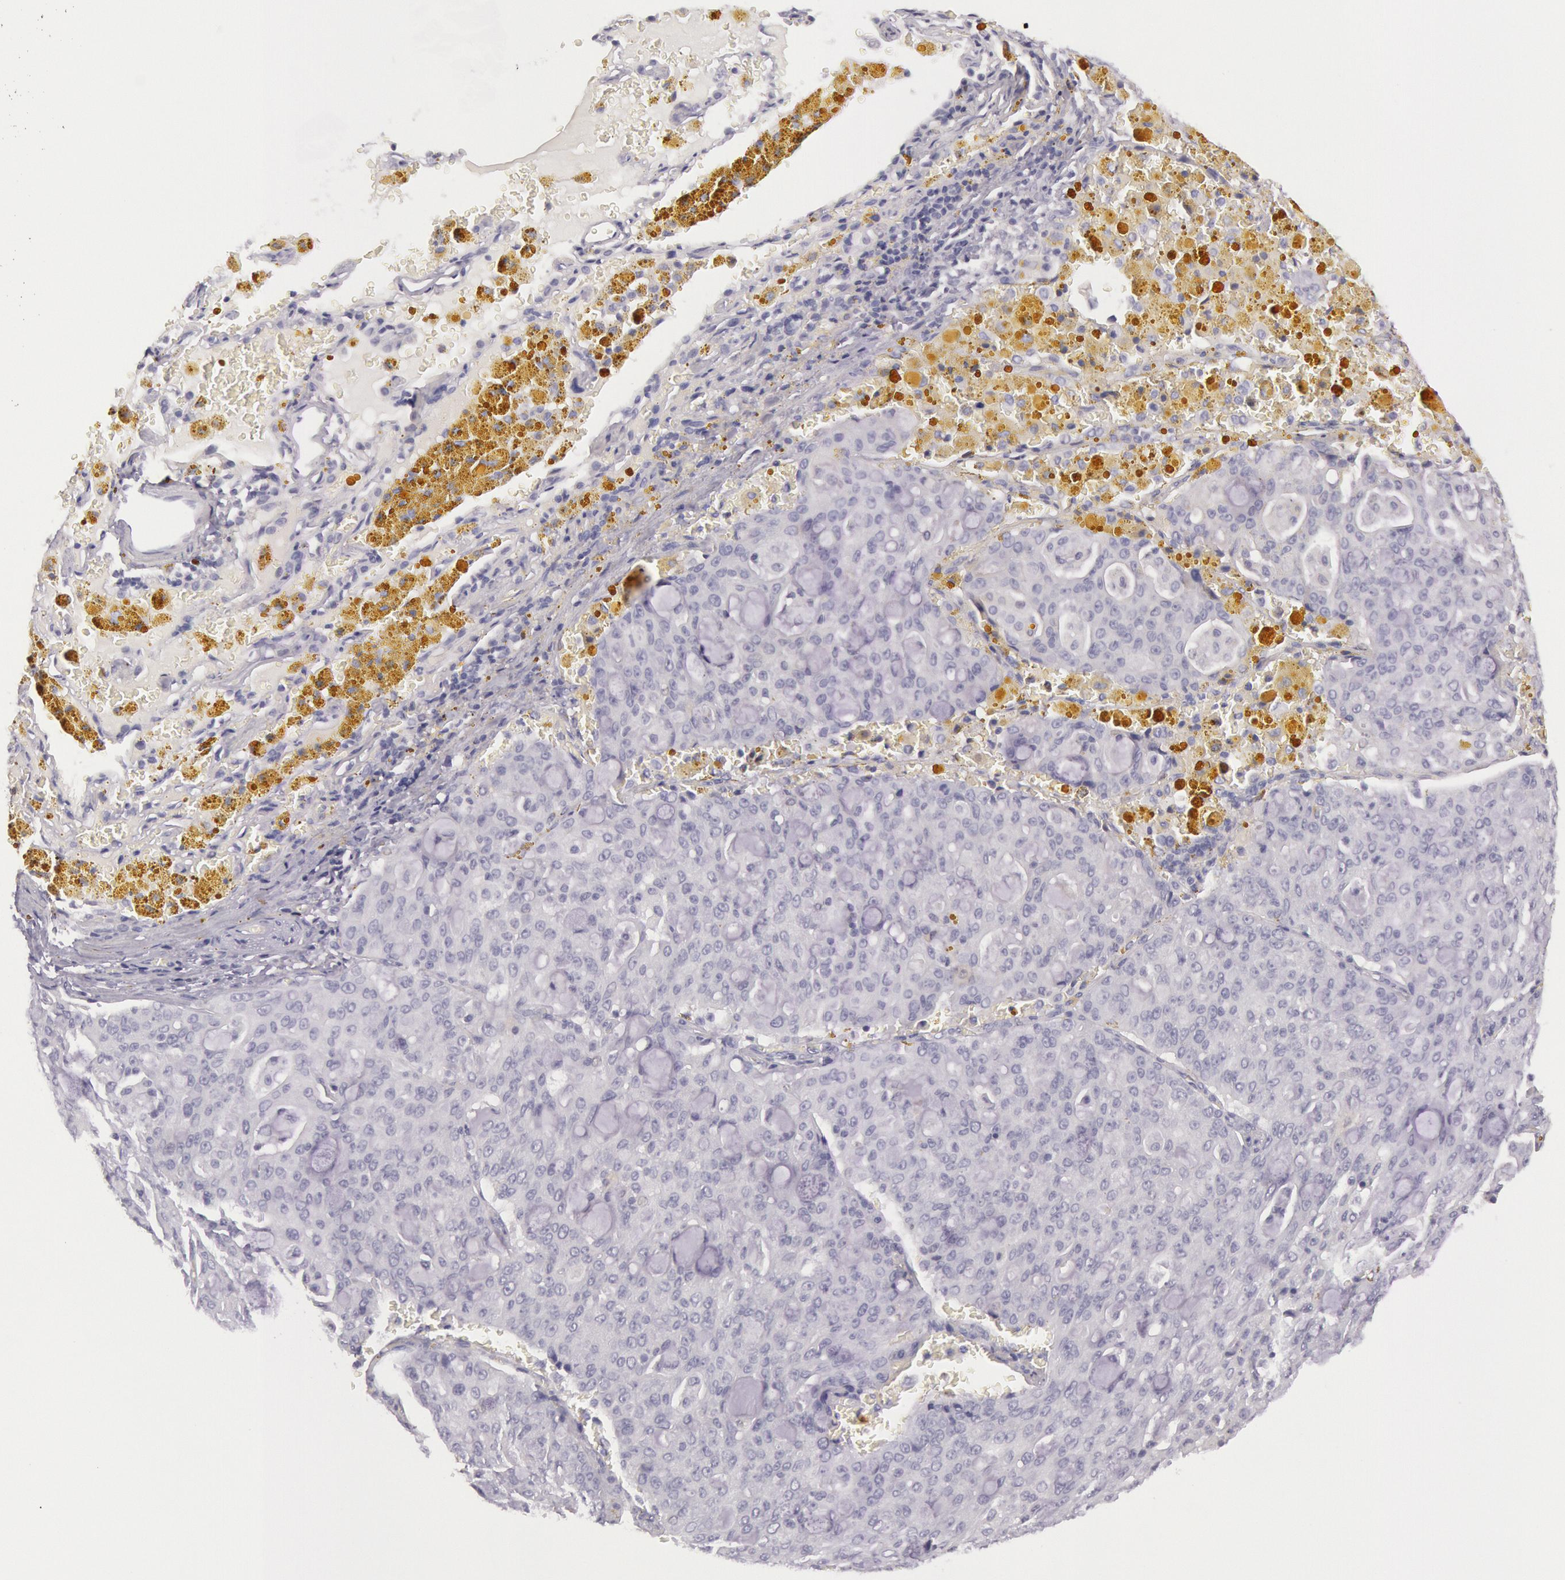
{"staining": {"intensity": "negative", "quantity": "none", "location": "none"}, "tissue": "lung cancer", "cell_type": "Tumor cells", "image_type": "cancer", "snomed": [{"axis": "morphology", "description": "Adenocarcinoma, NOS"}, {"axis": "topography", "description": "Lung"}], "caption": "Tumor cells are negative for brown protein staining in lung adenocarcinoma.", "gene": "CKB", "patient": {"sex": "female", "age": 44}}